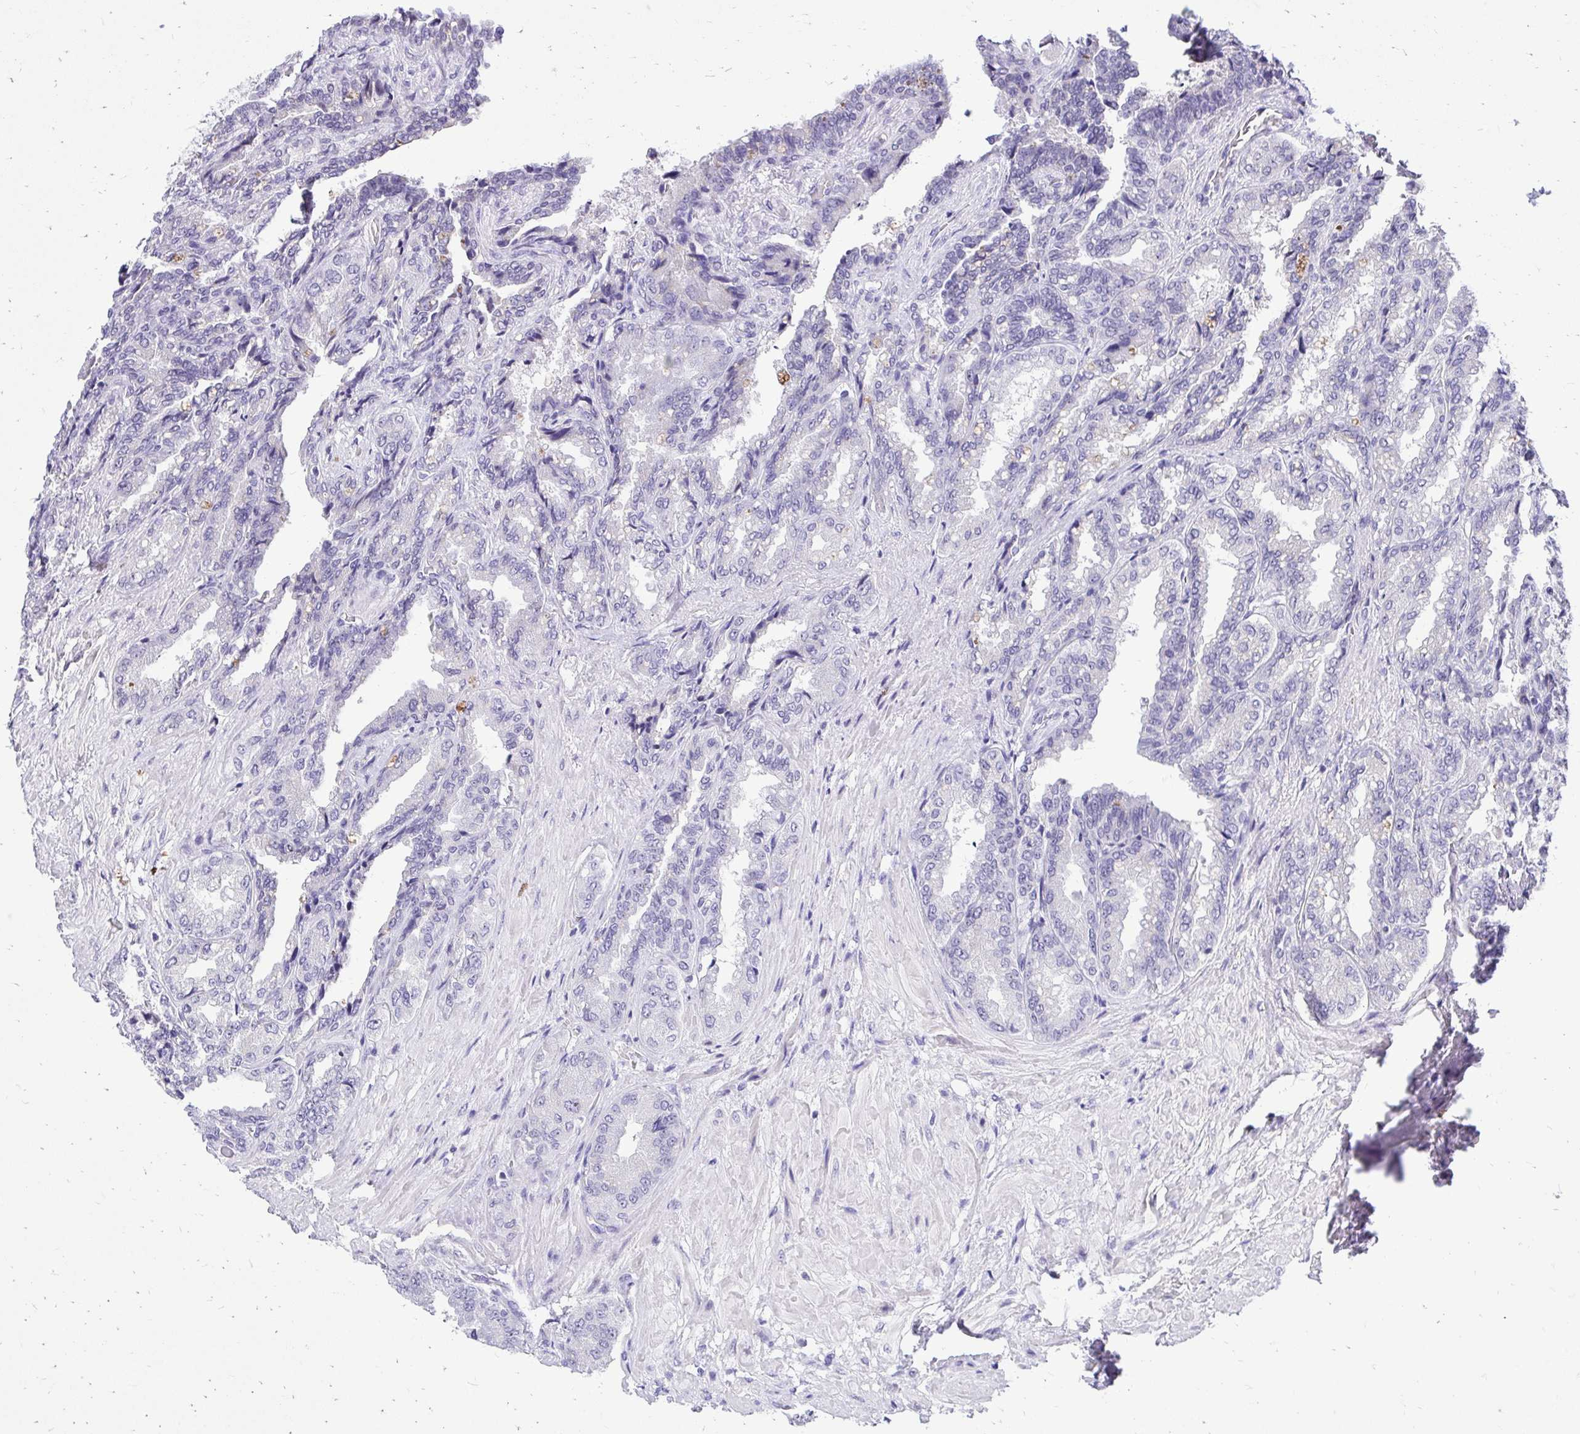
{"staining": {"intensity": "weak", "quantity": "<25%", "location": "nuclear"}, "tissue": "seminal vesicle", "cell_type": "Glandular cells", "image_type": "normal", "snomed": [{"axis": "morphology", "description": "Normal tissue, NOS"}, {"axis": "topography", "description": "Seminal veicle"}], "caption": "Histopathology image shows no protein staining in glandular cells of normal seminal vesicle.", "gene": "NIFK", "patient": {"sex": "male", "age": 68}}